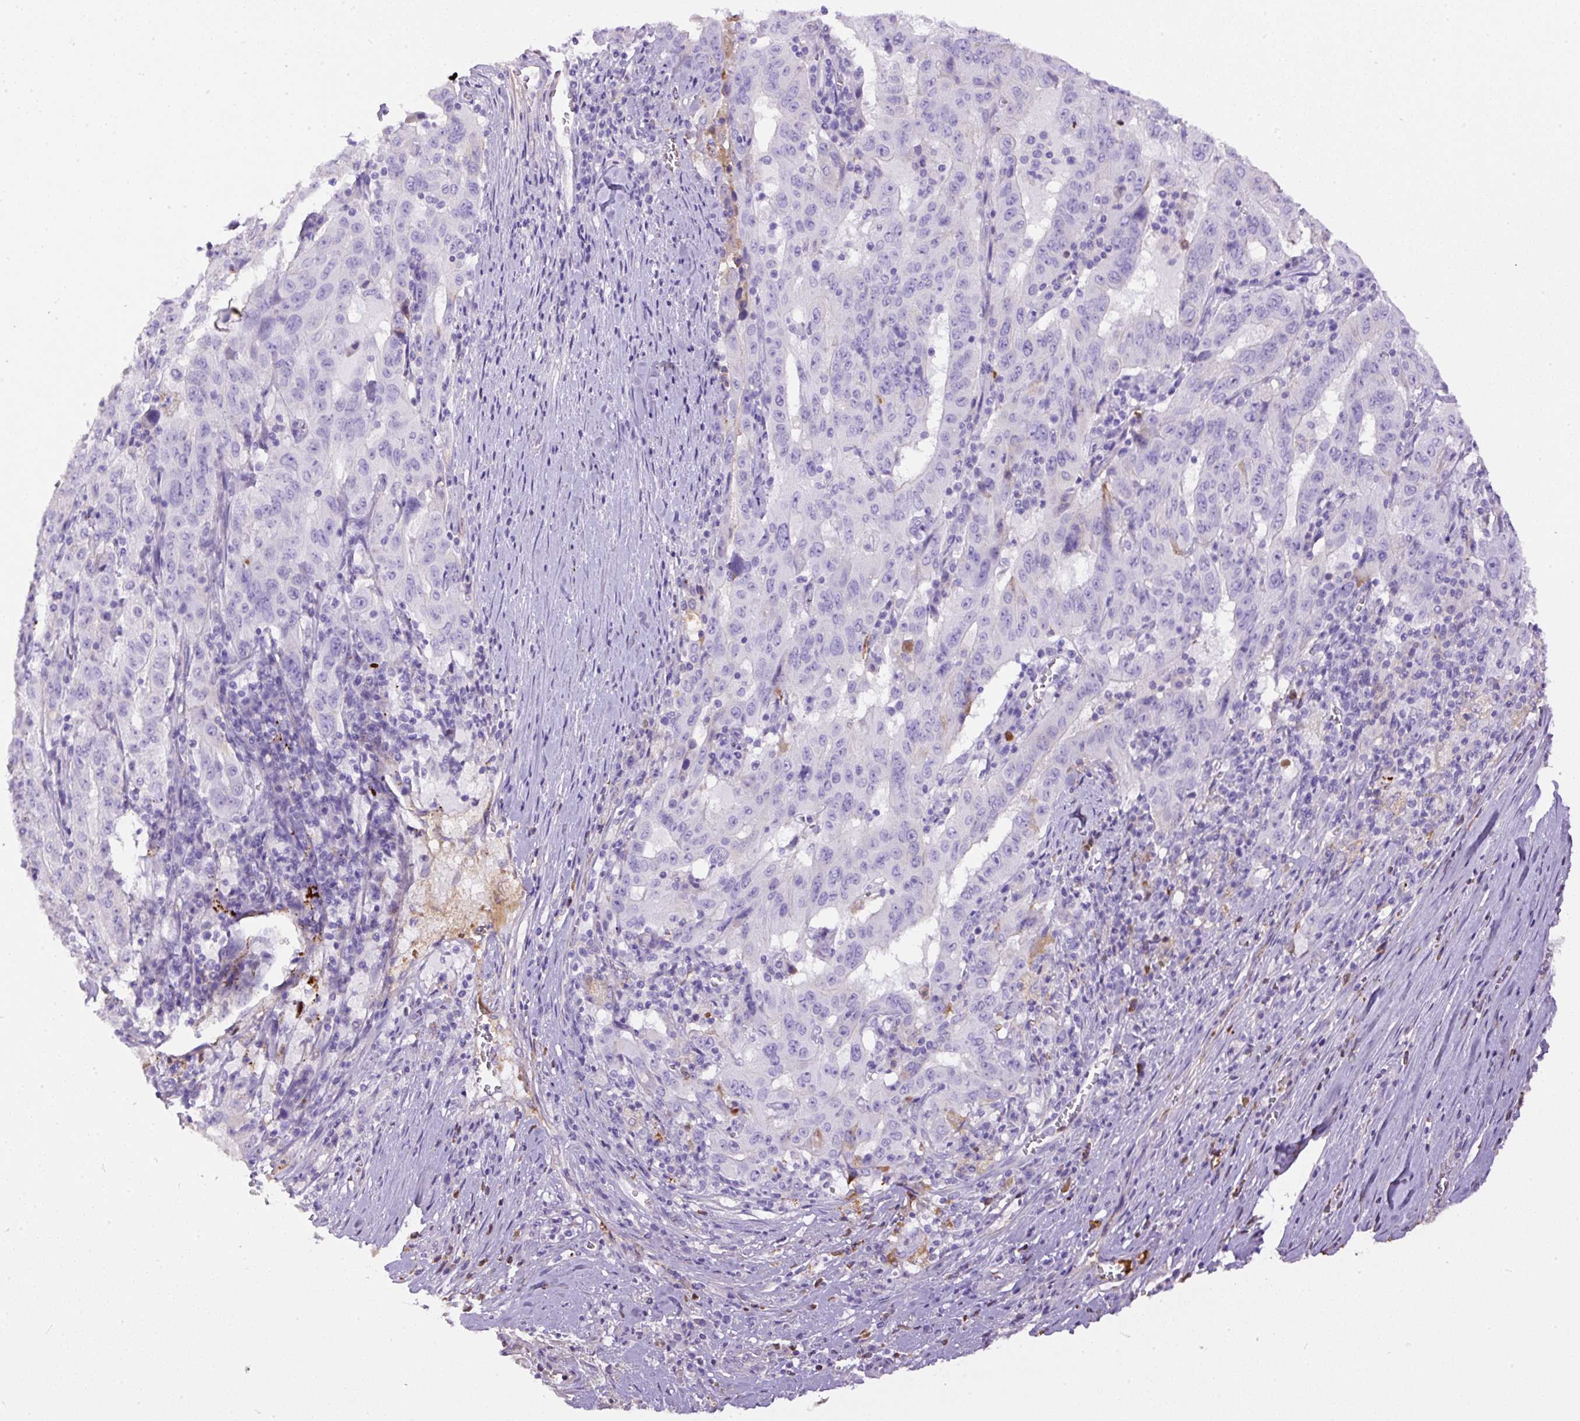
{"staining": {"intensity": "negative", "quantity": "none", "location": "none"}, "tissue": "pancreatic cancer", "cell_type": "Tumor cells", "image_type": "cancer", "snomed": [{"axis": "morphology", "description": "Adenocarcinoma, NOS"}, {"axis": "topography", "description": "Pancreas"}], "caption": "Photomicrograph shows no protein expression in tumor cells of pancreatic cancer (adenocarcinoma) tissue. (Brightfield microscopy of DAB (3,3'-diaminobenzidine) immunohistochemistry at high magnification).", "gene": "APCS", "patient": {"sex": "male", "age": 63}}